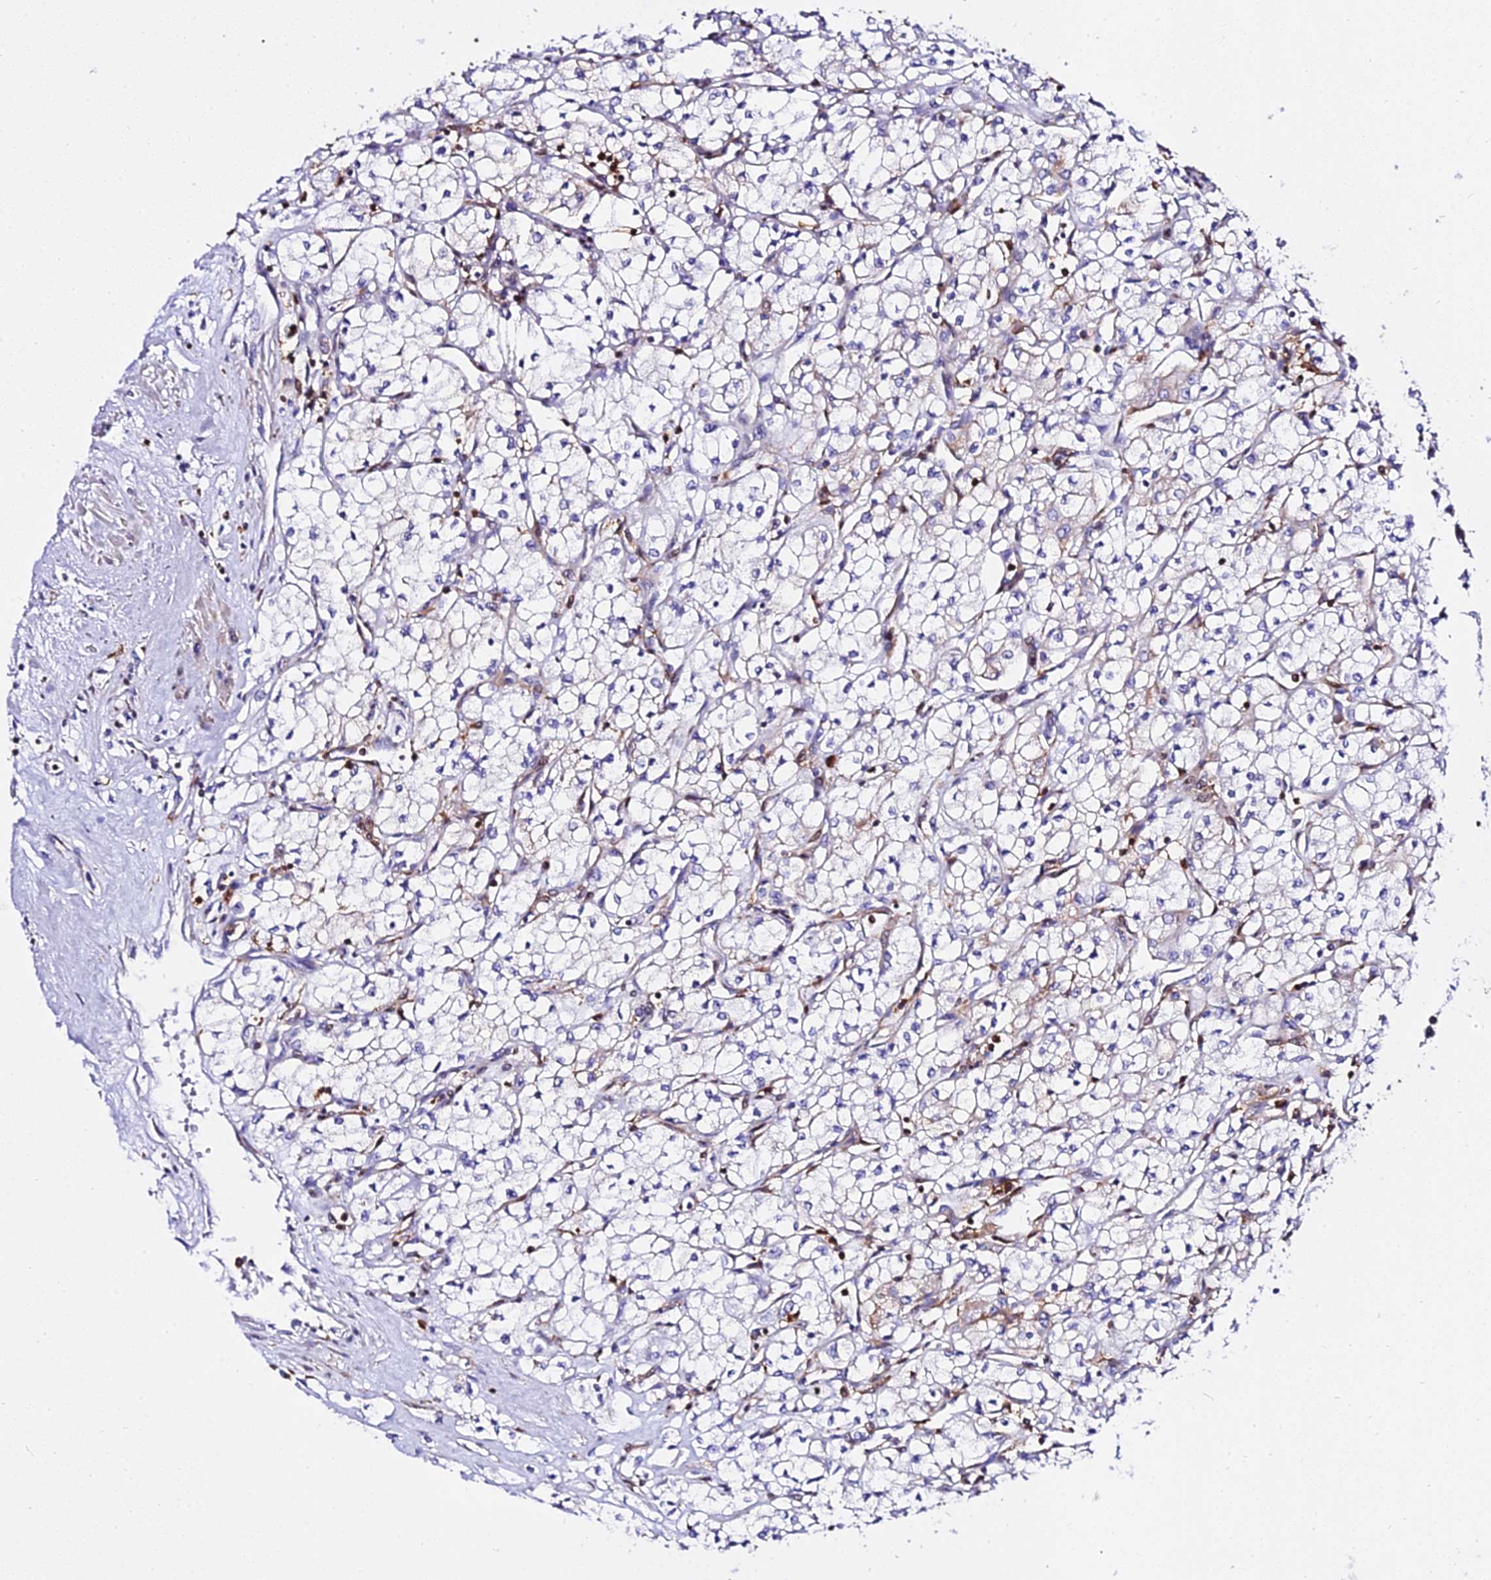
{"staining": {"intensity": "negative", "quantity": "none", "location": "none"}, "tissue": "renal cancer", "cell_type": "Tumor cells", "image_type": "cancer", "snomed": [{"axis": "morphology", "description": "Adenocarcinoma, NOS"}, {"axis": "topography", "description": "Kidney"}], "caption": "Immunohistochemistry (IHC) photomicrograph of human renal cancer (adenocarcinoma) stained for a protein (brown), which displays no positivity in tumor cells. The staining was performed using DAB to visualize the protein expression in brown, while the nuclei were stained in blue with hematoxylin (Magnification: 20x).", "gene": "CSRP1", "patient": {"sex": "male", "age": 59}}